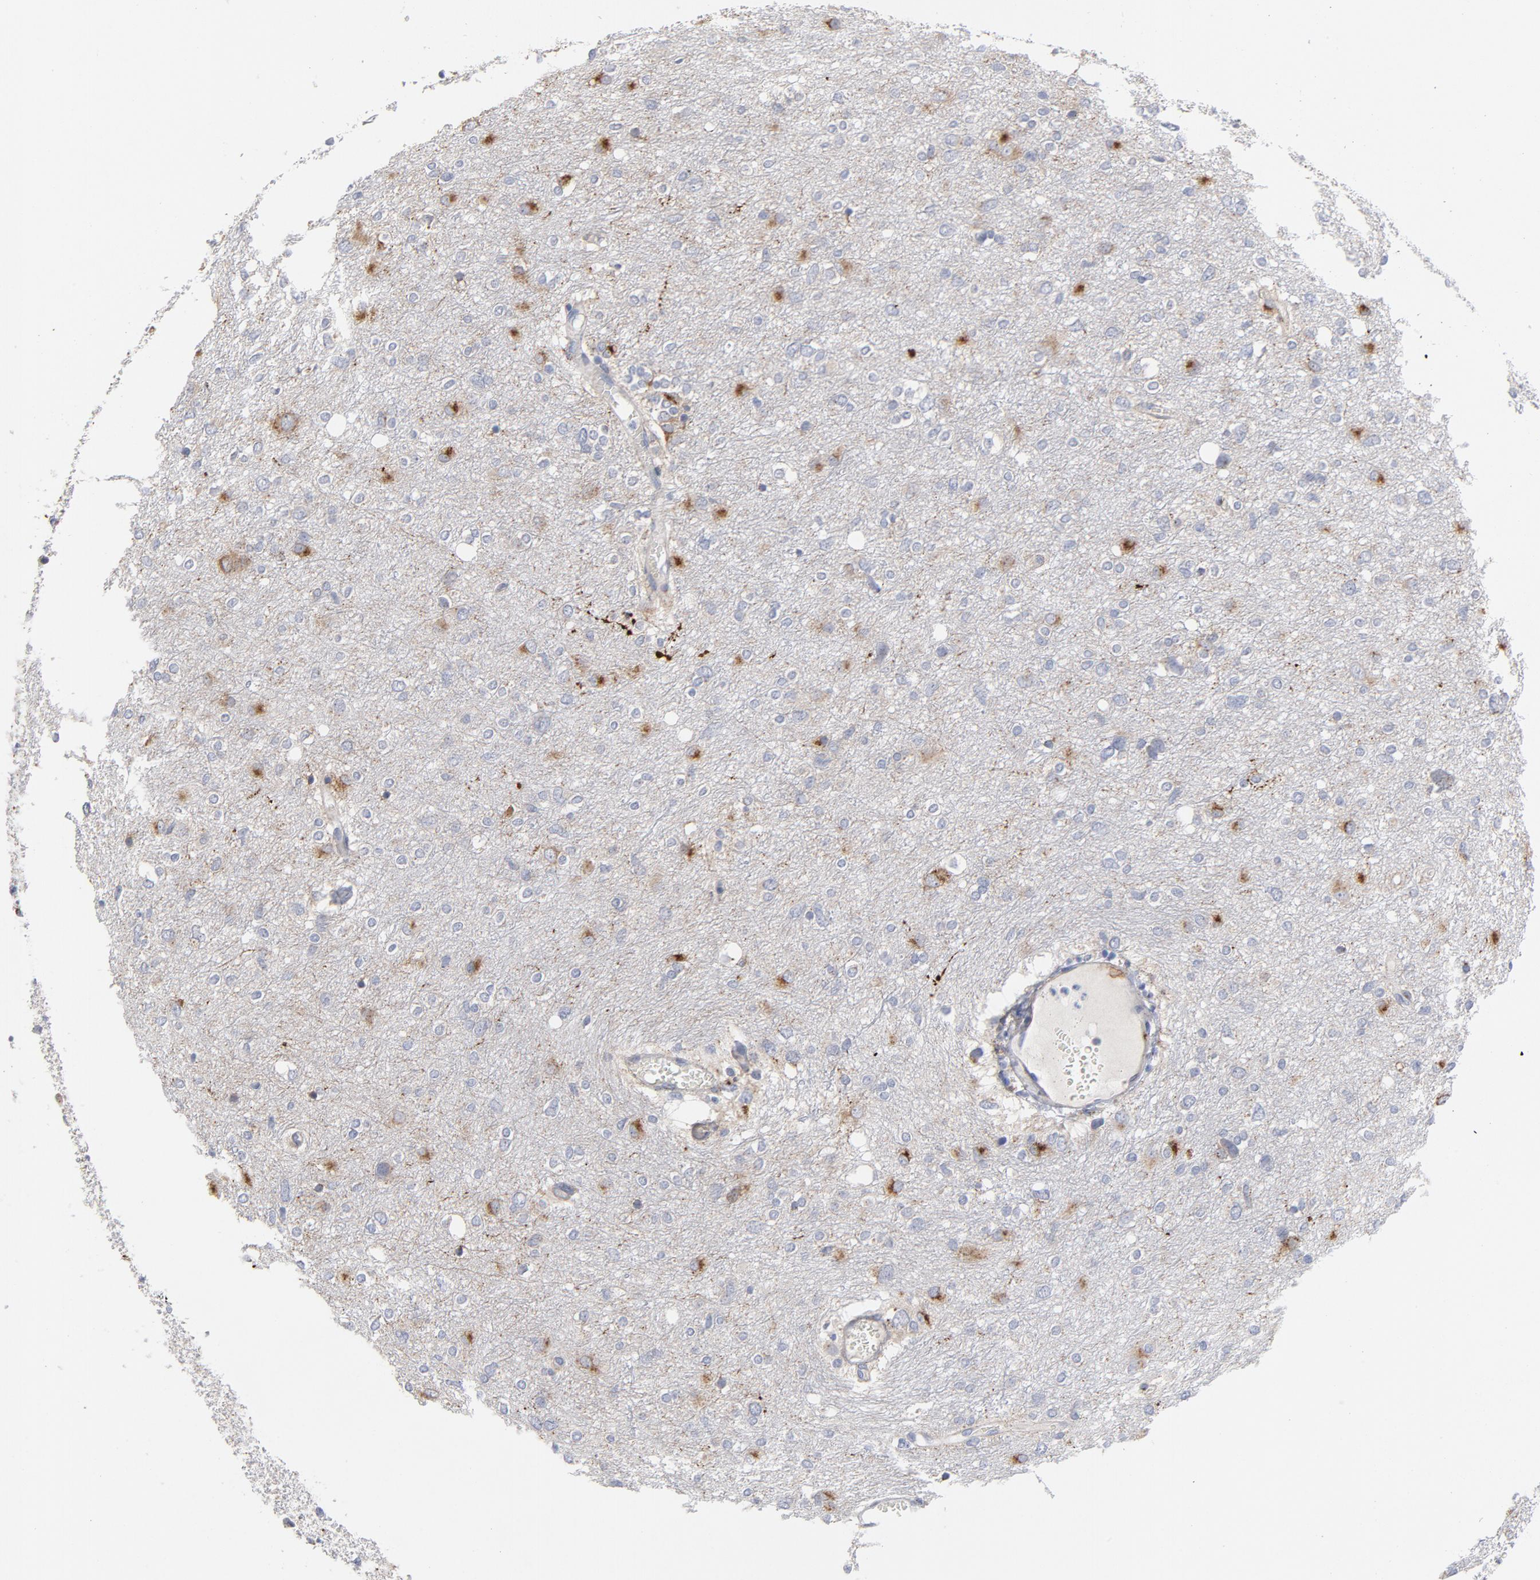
{"staining": {"intensity": "negative", "quantity": "none", "location": "none"}, "tissue": "glioma", "cell_type": "Tumor cells", "image_type": "cancer", "snomed": [{"axis": "morphology", "description": "Glioma, malignant, High grade"}, {"axis": "topography", "description": "Brain"}], "caption": "DAB immunohistochemical staining of human glioma displays no significant staining in tumor cells.", "gene": "CPE", "patient": {"sex": "female", "age": 59}}